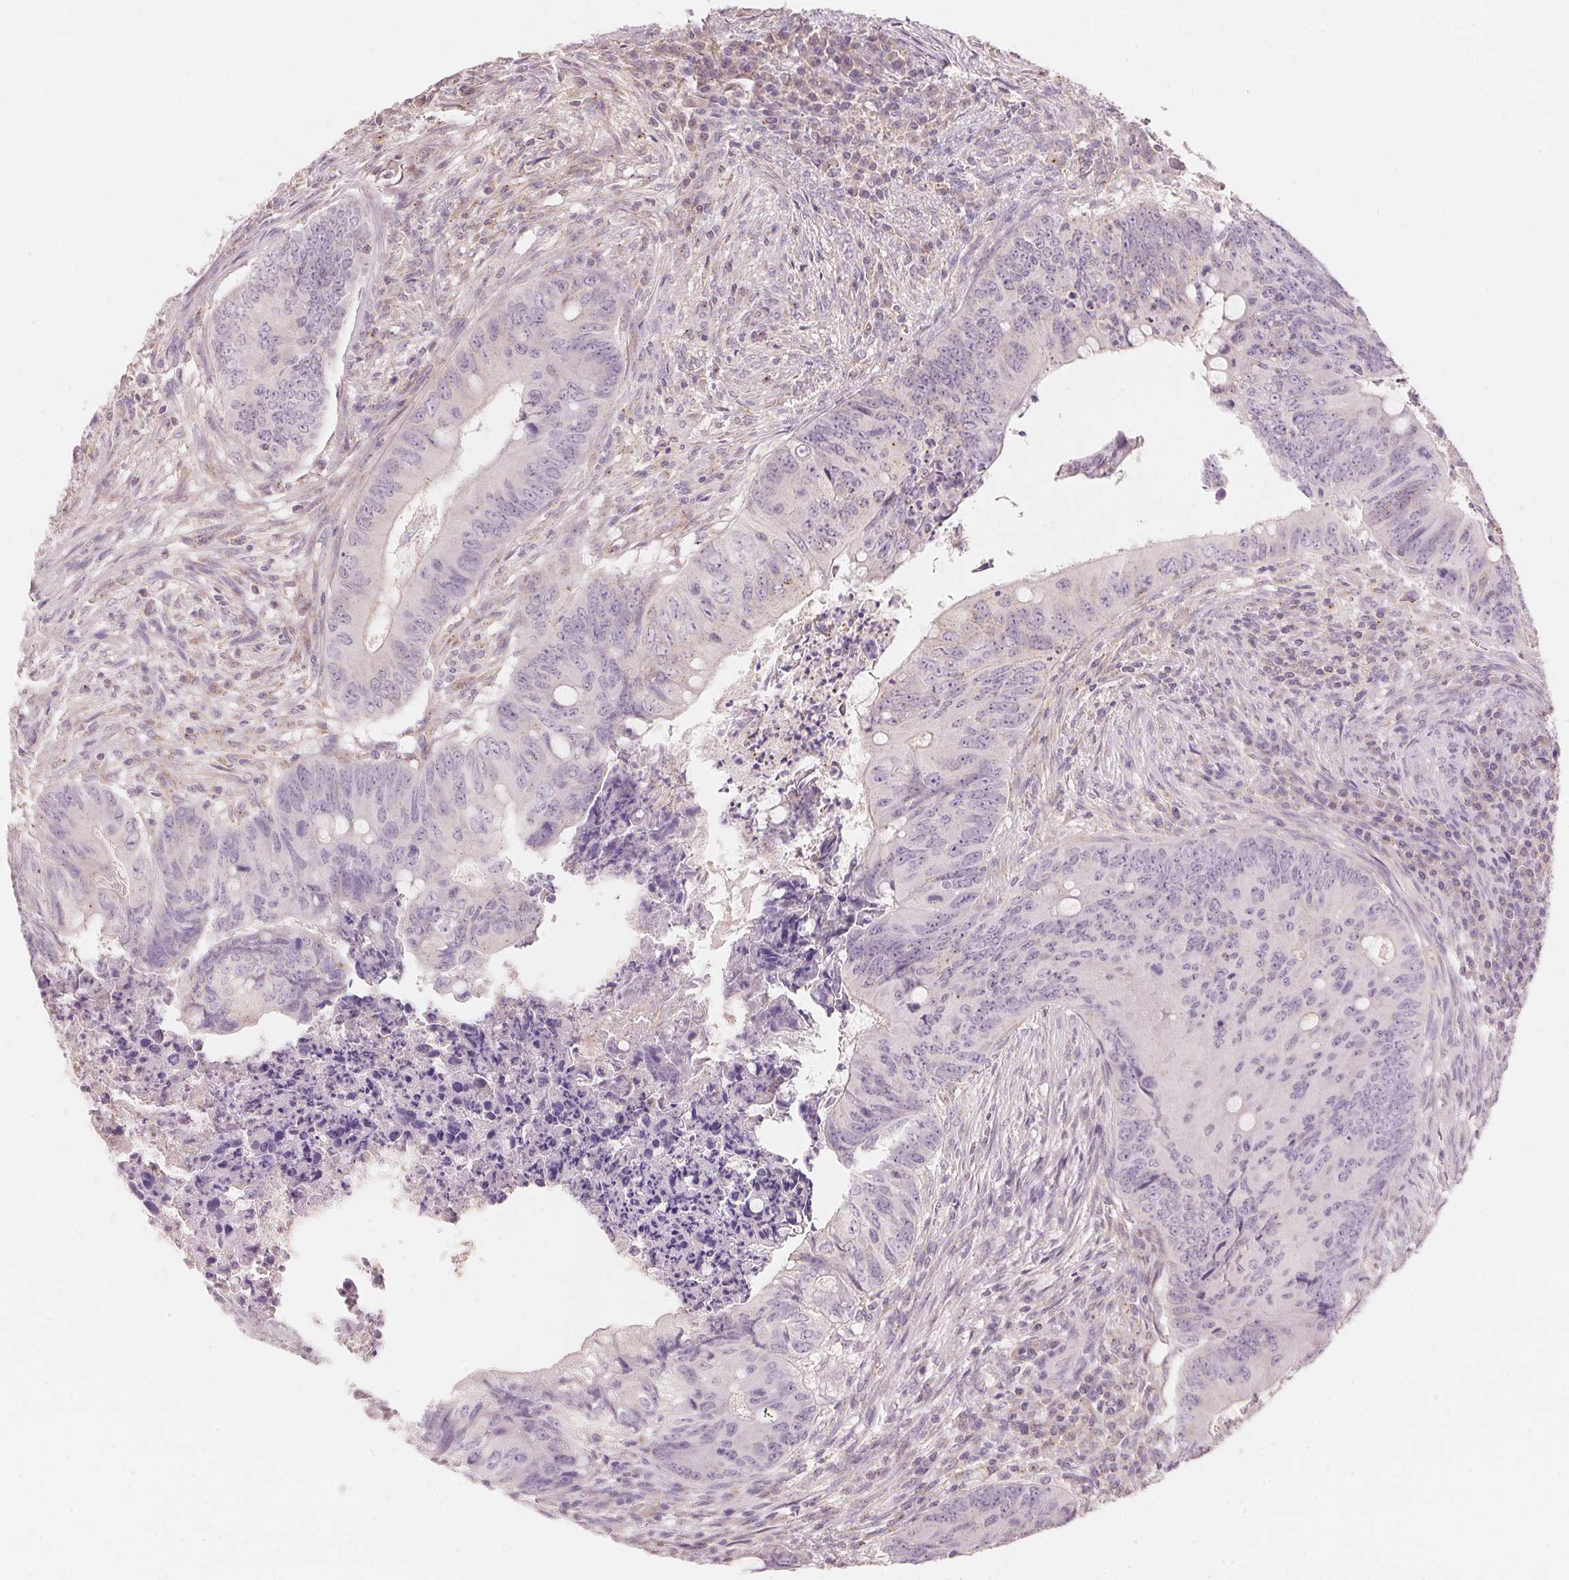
{"staining": {"intensity": "negative", "quantity": "none", "location": "none"}, "tissue": "colorectal cancer", "cell_type": "Tumor cells", "image_type": "cancer", "snomed": [{"axis": "morphology", "description": "Adenocarcinoma, NOS"}, {"axis": "topography", "description": "Colon"}], "caption": "The histopathology image displays no significant expression in tumor cells of adenocarcinoma (colorectal).", "gene": "HOXB13", "patient": {"sex": "female", "age": 74}}